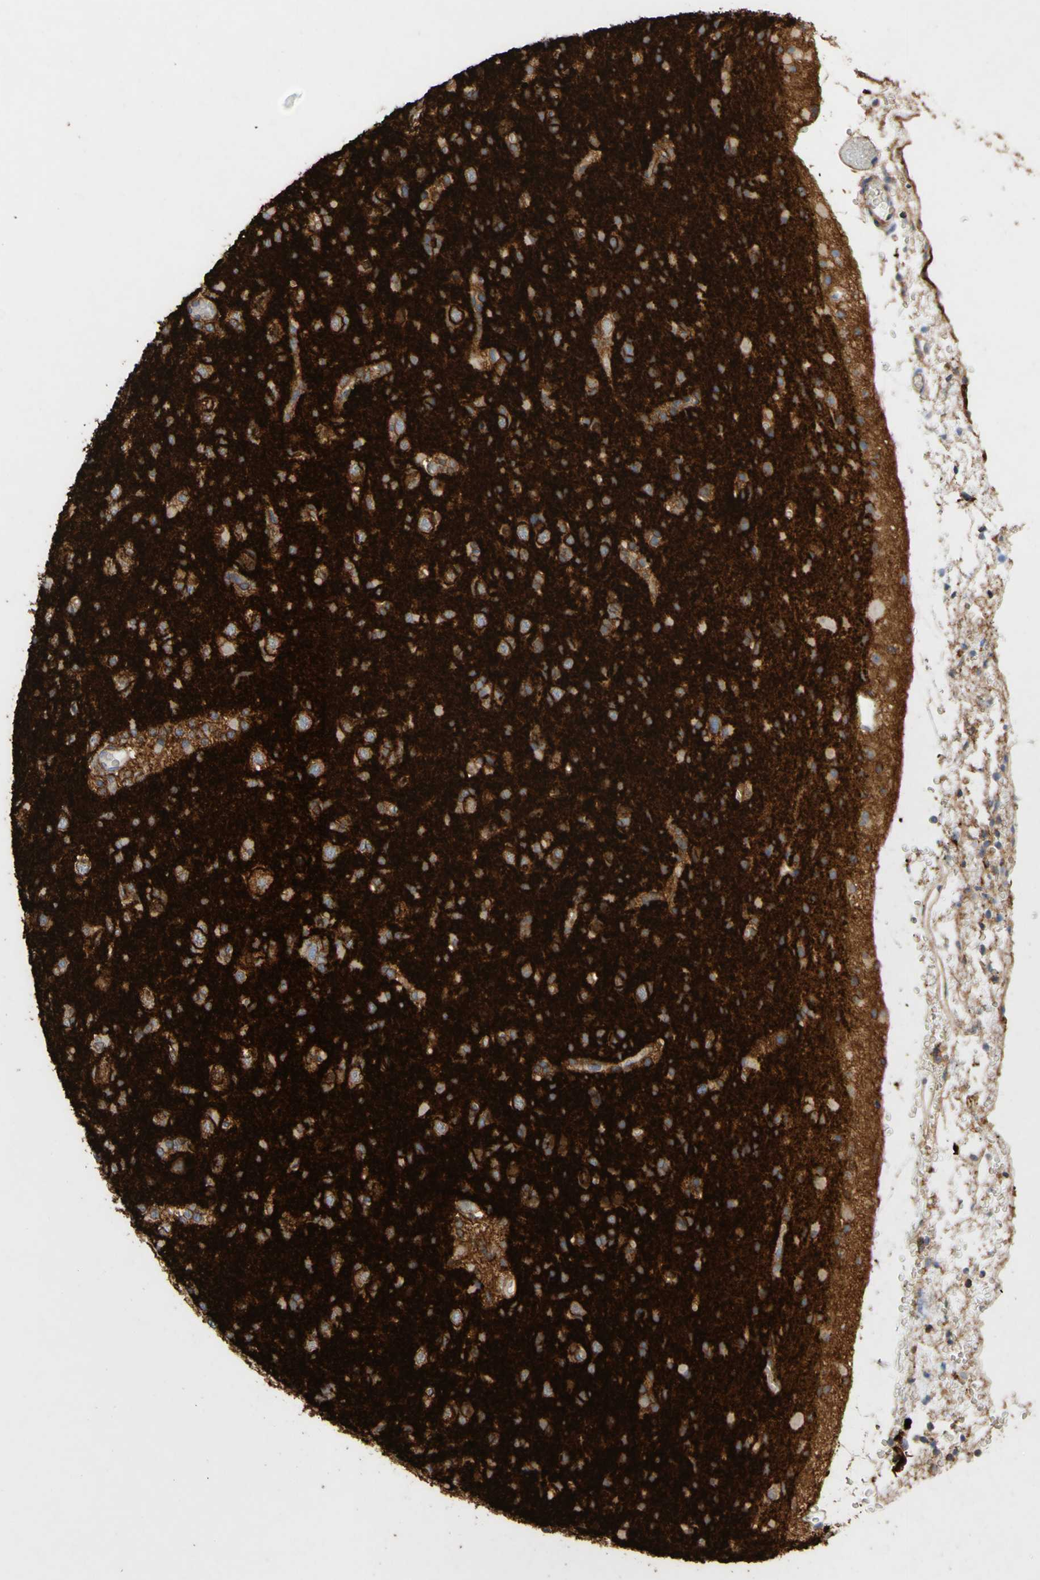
{"staining": {"intensity": "negative", "quantity": "none", "location": "none"}, "tissue": "glioma", "cell_type": "Tumor cells", "image_type": "cancer", "snomed": [{"axis": "morphology", "description": "Glioma, malignant, Low grade"}, {"axis": "topography", "description": "Brain"}], "caption": "High power microscopy micrograph of an immunohistochemistry (IHC) histopathology image of glioma, revealing no significant expression in tumor cells.", "gene": "ATP2A3", "patient": {"sex": "female", "age": 22}}